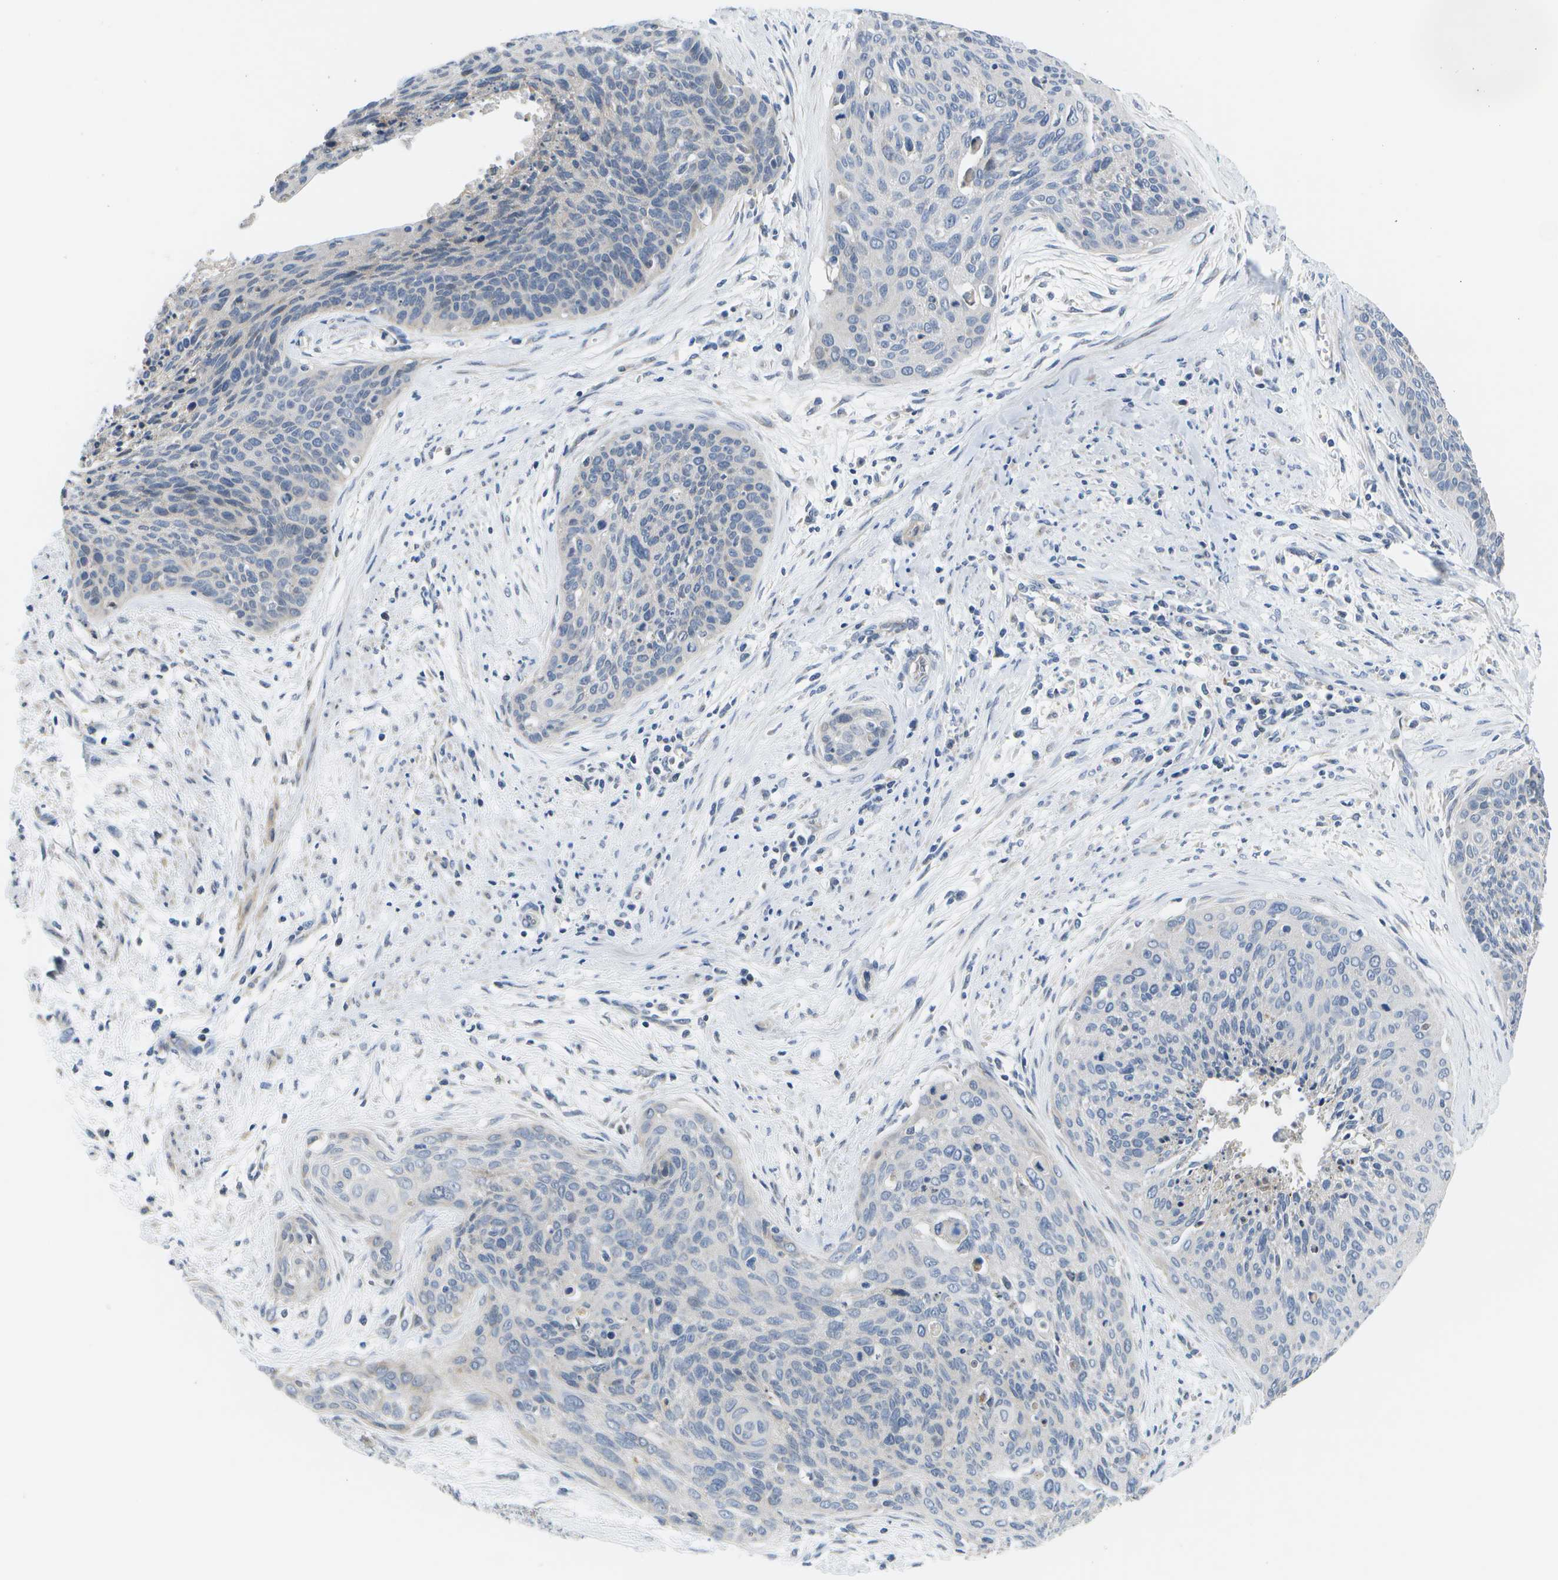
{"staining": {"intensity": "negative", "quantity": "none", "location": "none"}, "tissue": "cervical cancer", "cell_type": "Tumor cells", "image_type": "cancer", "snomed": [{"axis": "morphology", "description": "Squamous cell carcinoma, NOS"}, {"axis": "topography", "description": "Cervix"}], "caption": "Tumor cells show no significant positivity in cervical cancer (squamous cell carcinoma).", "gene": "HADHA", "patient": {"sex": "female", "age": 55}}